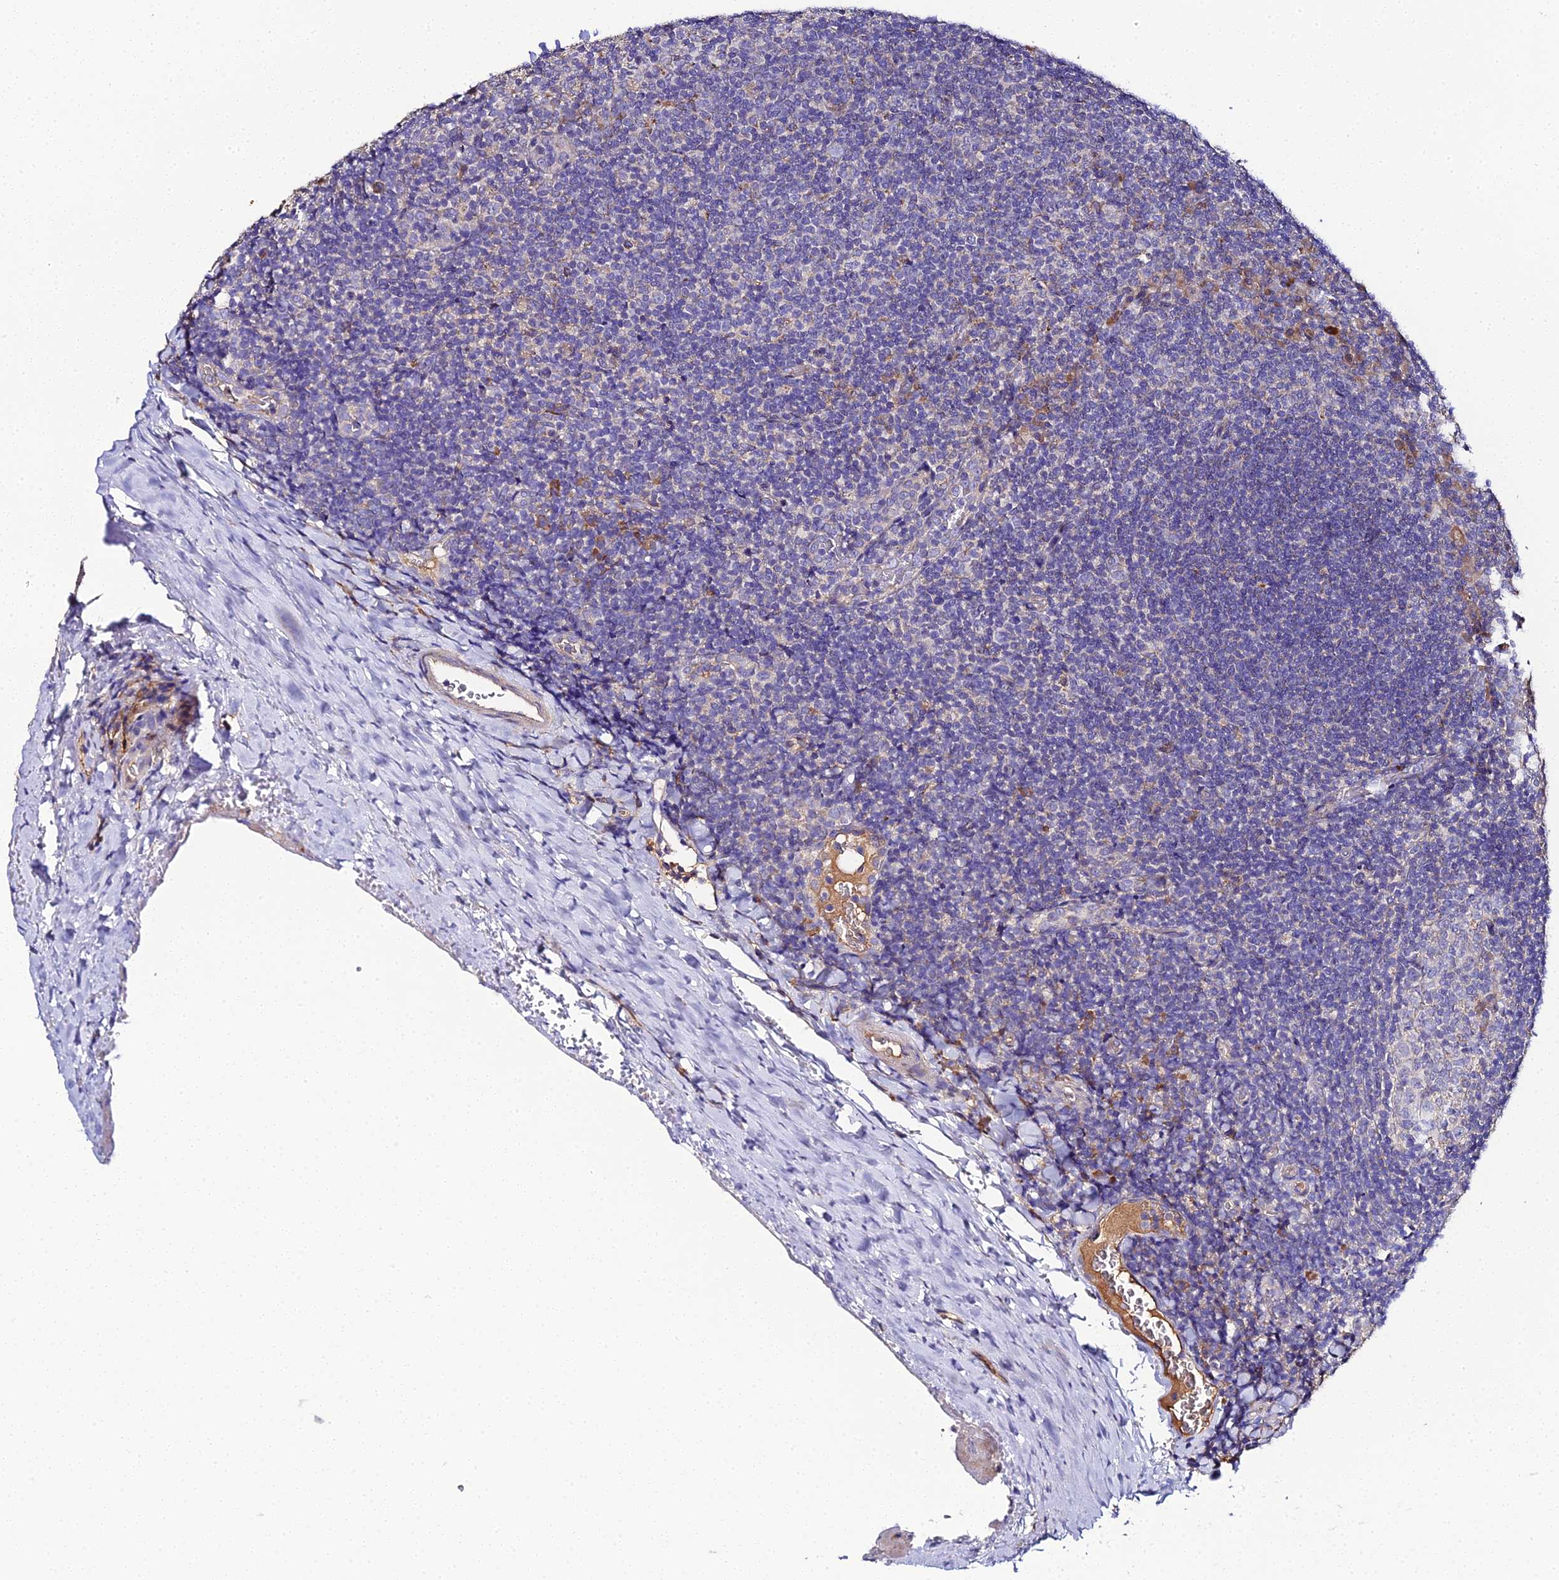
{"staining": {"intensity": "moderate", "quantity": "<25%", "location": "cytoplasmic/membranous"}, "tissue": "tonsil", "cell_type": "Germinal center cells", "image_type": "normal", "snomed": [{"axis": "morphology", "description": "Normal tissue, NOS"}, {"axis": "topography", "description": "Tonsil"}], "caption": "Approximately <25% of germinal center cells in normal tonsil demonstrate moderate cytoplasmic/membranous protein staining as visualized by brown immunohistochemical staining.", "gene": "SCX", "patient": {"sex": "male", "age": 17}}